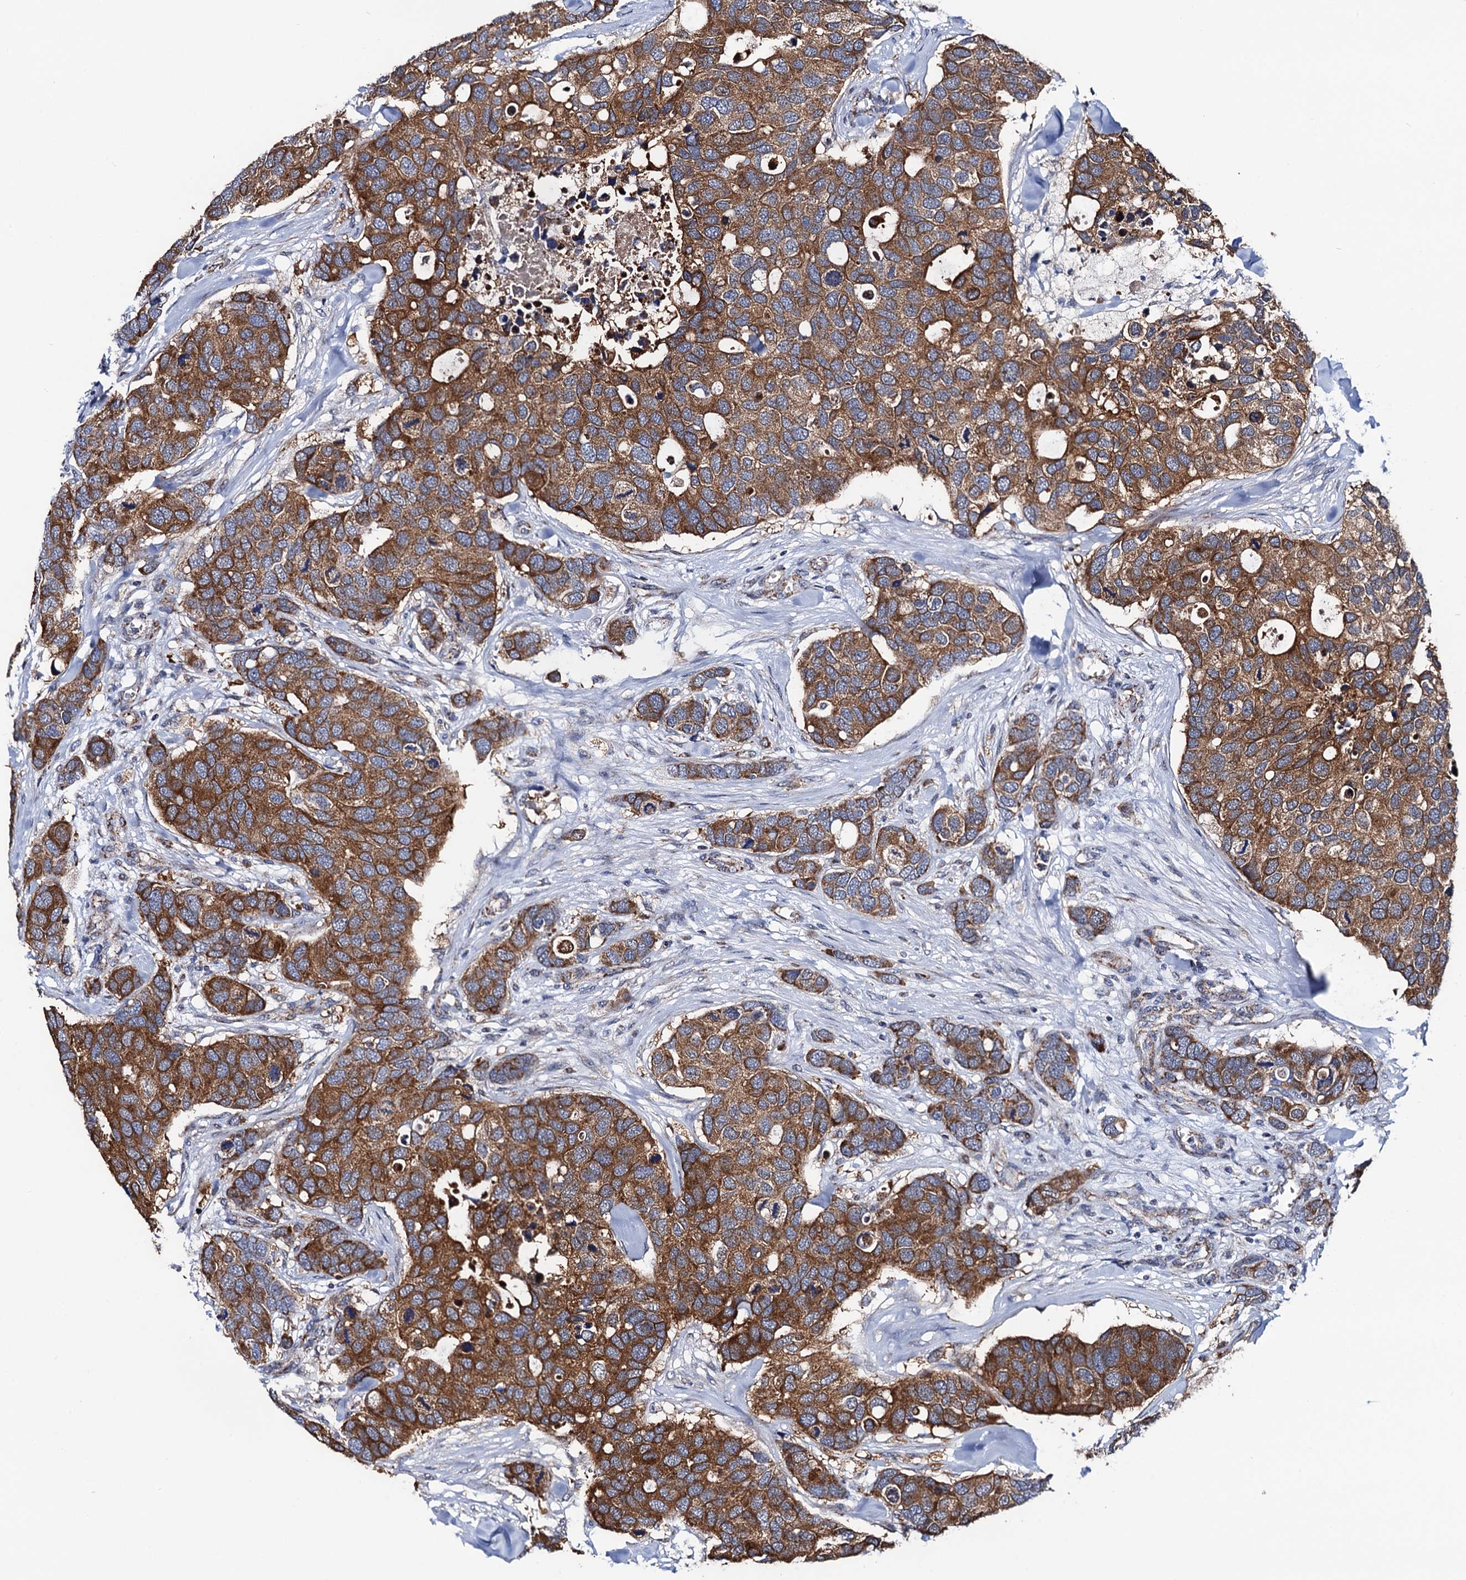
{"staining": {"intensity": "moderate", "quantity": ">75%", "location": "cytoplasmic/membranous"}, "tissue": "breast cancer", "cell_type": "Tumor cells", "image_type": "cancer", "snomed": [{"axis": "morphology", "description": "Duct carcinoma"}, {"axis": "topography", "description": "Breast"}], "caption": "Immunohistochemistry (IHC) image of neoplastic tissue: human intraductal carcinoma (breast) stained using immunohistochemistry (IHC) demonstrates medium levels of moderate protein expression localized specifically in the cytoplasmic/membranous of tumor cells, appearing as a cytoplasmic/membranous brown color.", "gene": "PTCD3", "patient": {"sex": "female", "age": 83}}